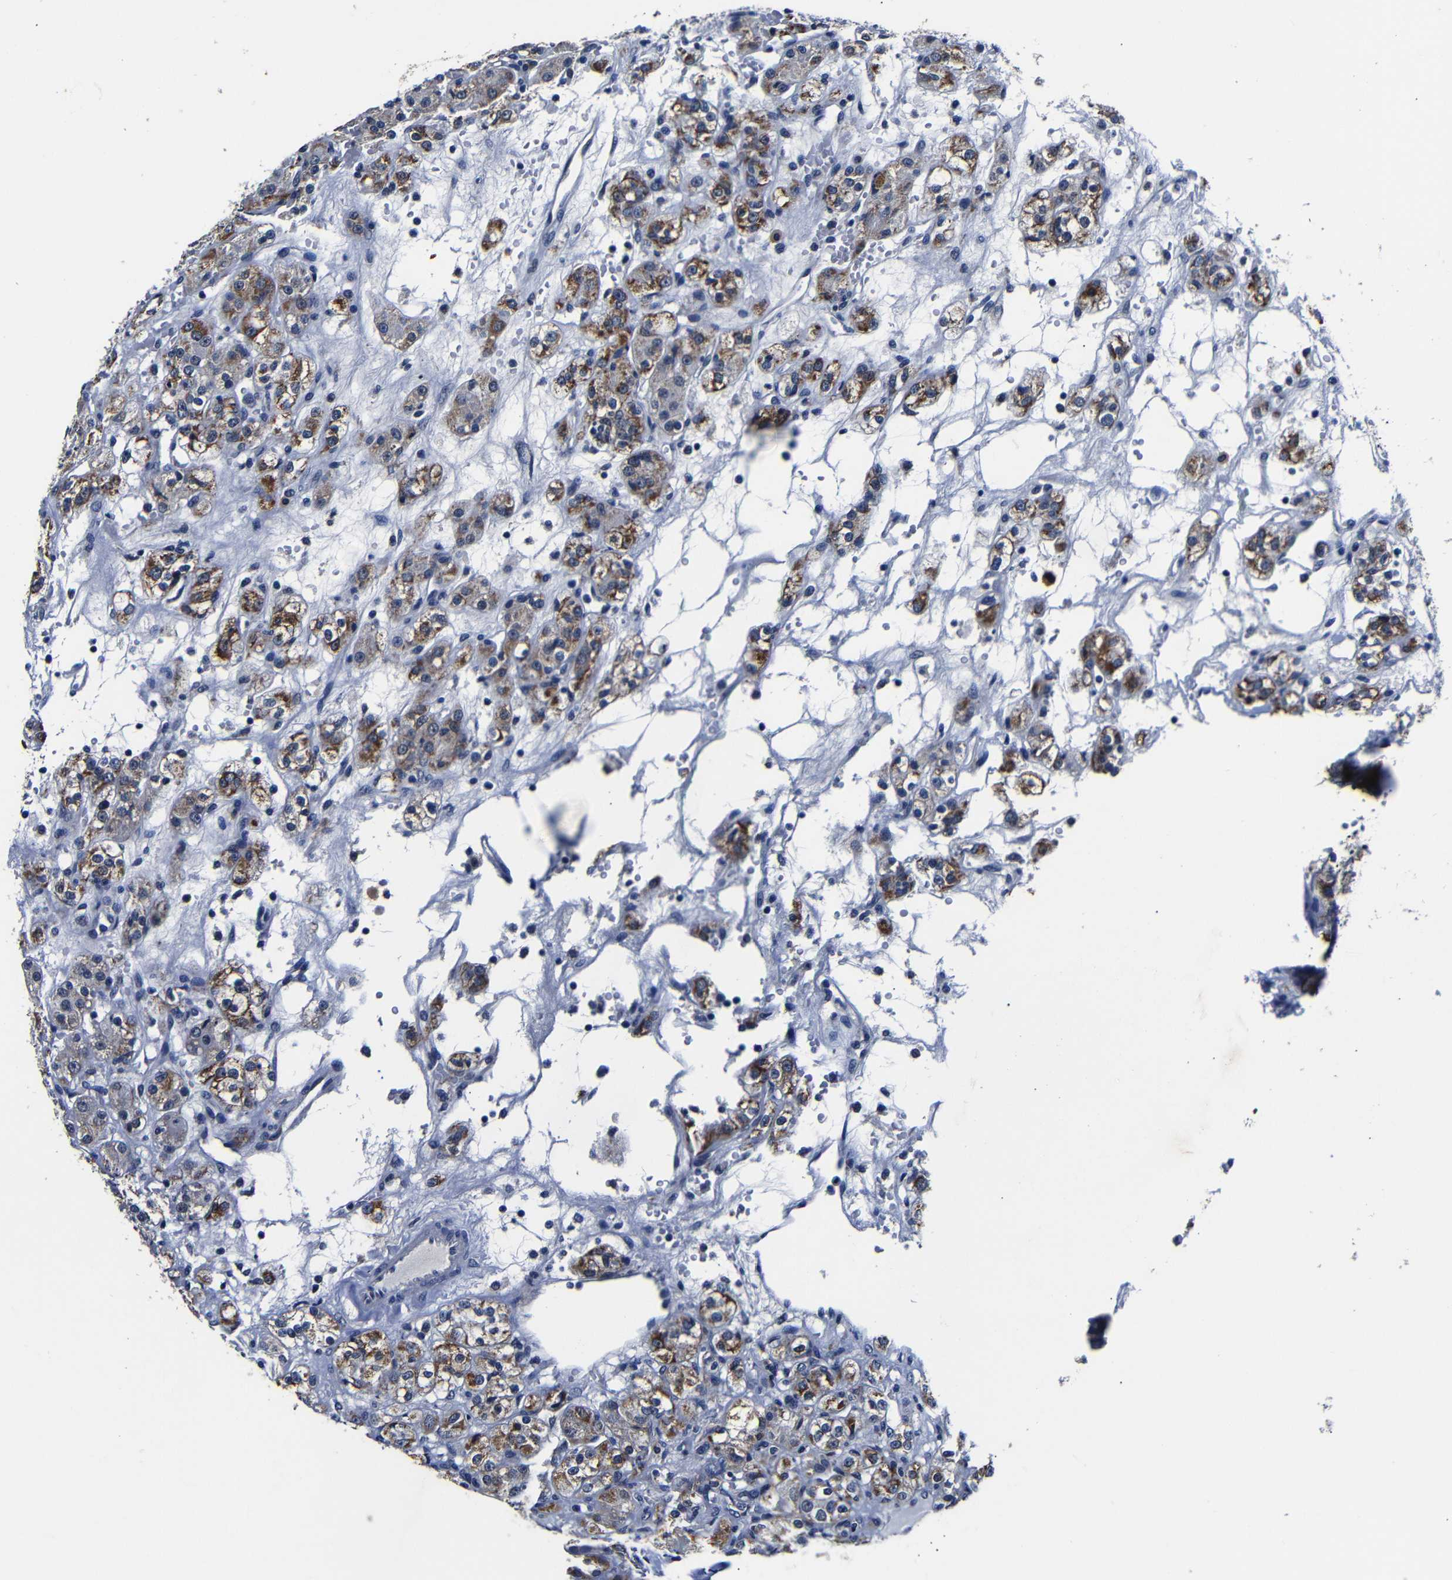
{"staining": {"intensity": "moderate", "quantity": ">75%", "location": "cytoplasmic/membranous"}, "tissue": "renal cancer", "cell_type": "Tumor cells", "image_type": "cancer", "snomed": [{"axis": "morphology", "description": "Normal tissue, NOS"}, {"axis": "morphology", "description": "Adenocarcinoma, NOS"}, {"axis": "topography", "description": "Kidney"}], "caption": "Immunohistochemistry (IHC) micrograph of neoplastic tissue: human adenocarcinoma (renal) stained using IHC shows medium levels of moderate protein expression localized specifically in the cytoplasmic/membranous of tumor cells, appearing as a cytoplasmic/membranous brown color.", "gene": "DEPP1", "patient": {"sex": "male", "age": 61}}